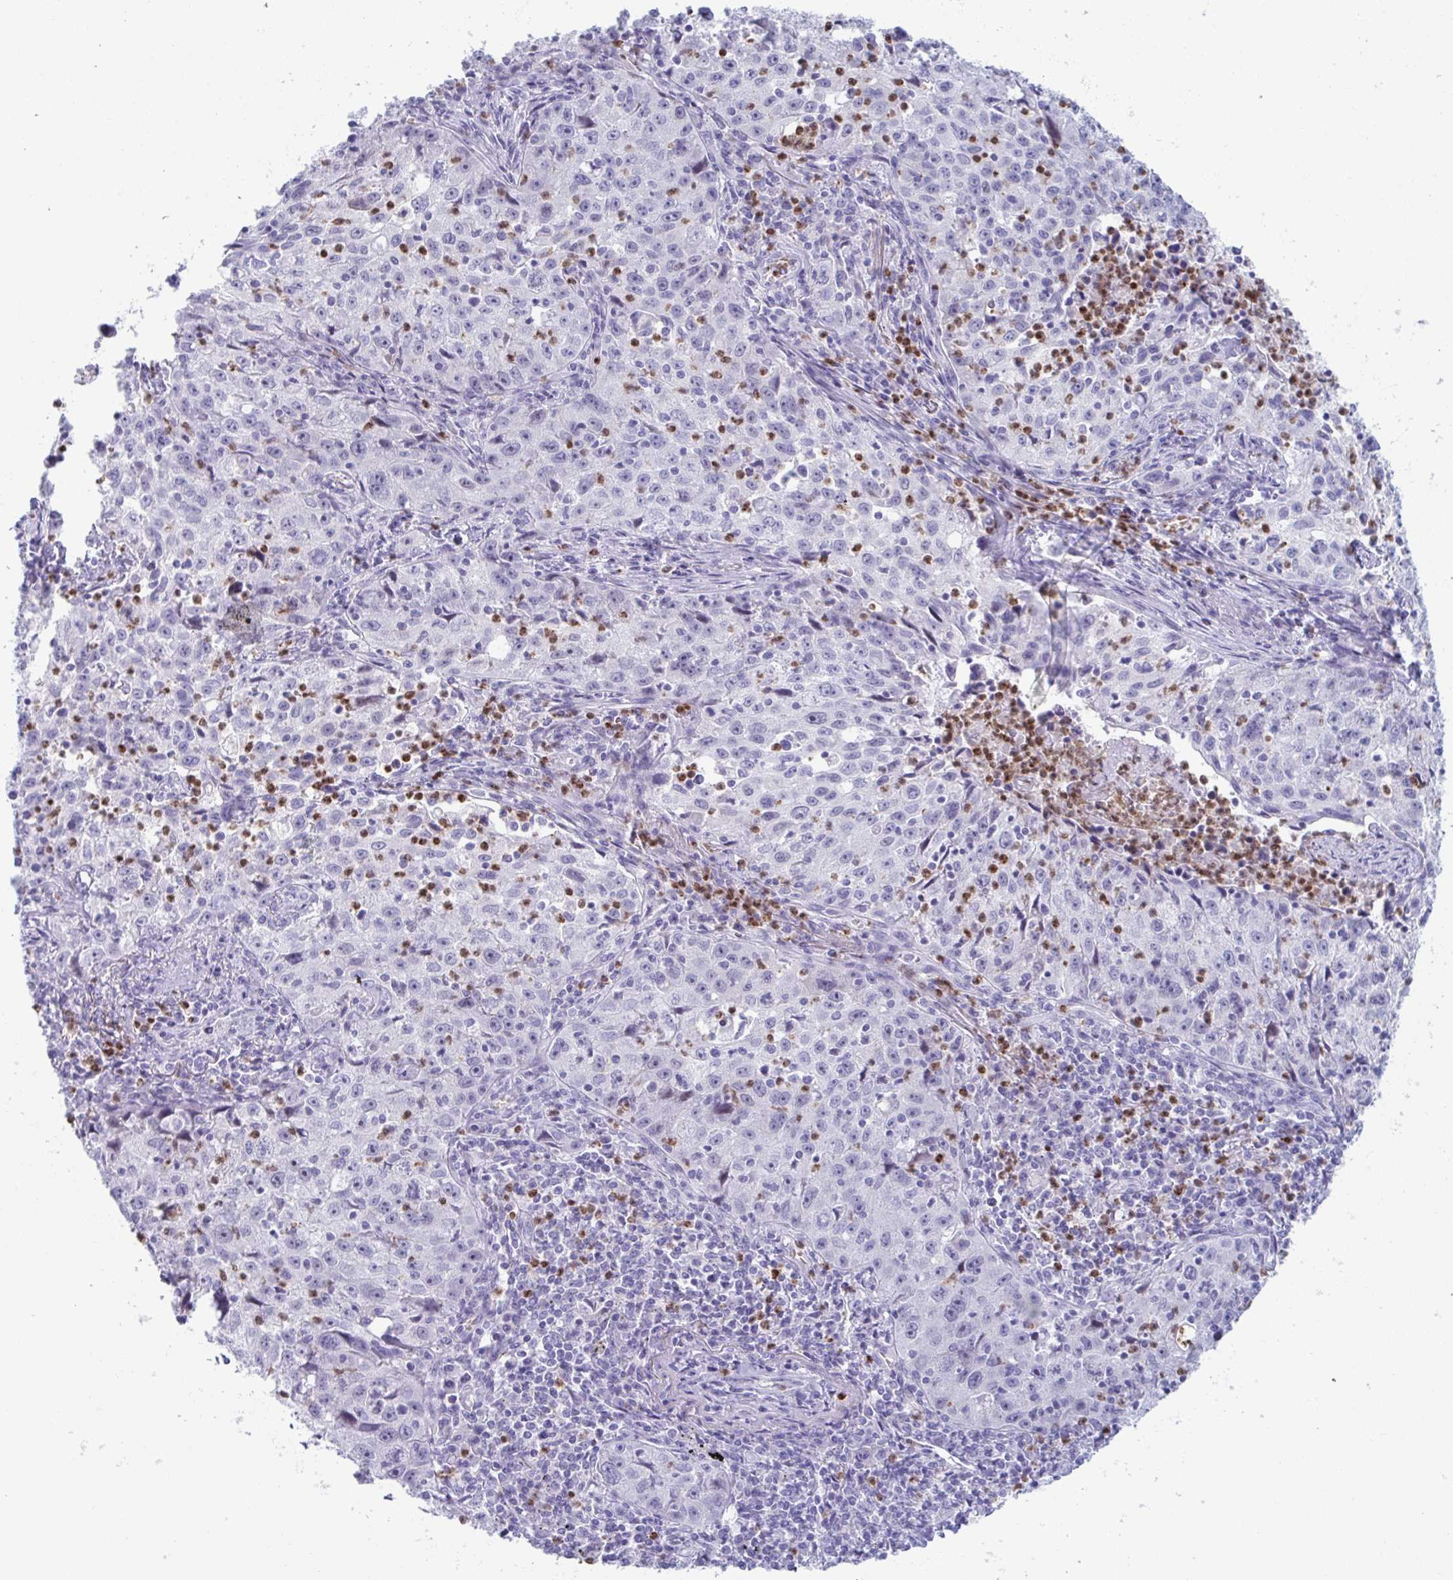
{"staining": {"intensity": "negative", "quantity": "none", "location": "none"}, "tissue": "lung cancer", "cell_type": "Tumor cells", "image_type": "cancer", "snomed": [{"axis": "morphology", "description": "Squamous cell carcinoma, NOS"}, {"axis": "topography", "description": "Lung"}], "caption": "Micrograph shows no significant protein positivity in tumor cells of lung cancer (squamous cell carcinoma). (IHC, brightfield microscopy, high magnification).", "gene": "CYP4F11", "patient": {"sex": "male", "age": 71}}